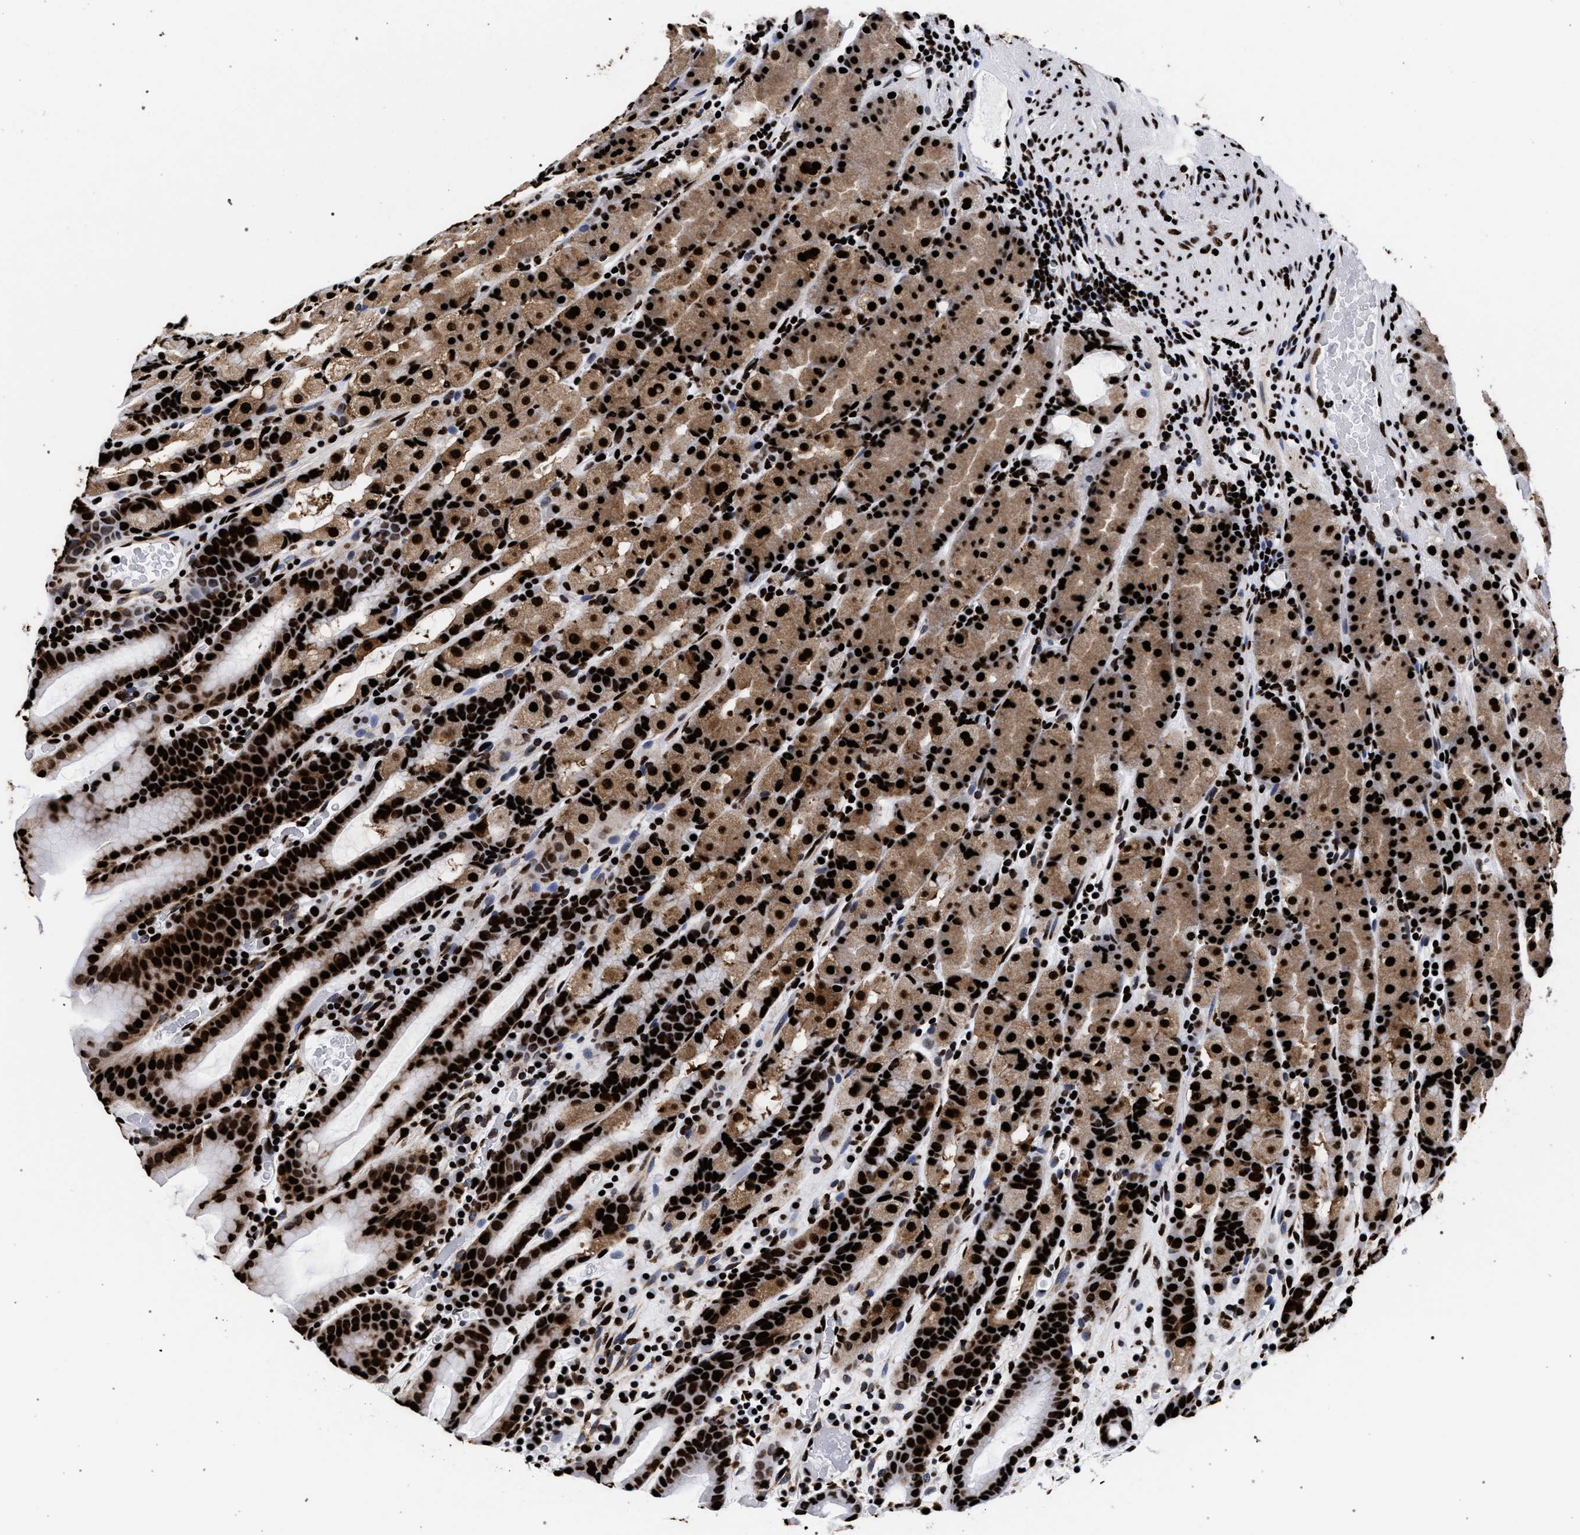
{"staining": {"intensity": "strong", "quantity": ">75%", "location": "cytoplasmic/membranous,nuclear"}, "tissue": "stomach", "cell_type": "Glandular cells", "image_type": "normal", "snomed": [{"axis": "morphology", "description": "Normal tissue, NOS"}, {"axis": "topography", "description": "Stomach, upper"}], "caption": "About >75% of glandular cells in benign stomach reveal strong cytoplasmic/membranous,nuclear protein expression as visualized by brown immunohistochemical staining.", "gene": "HNRNPA1", "patient": {"sex": "male", "age": 68}}